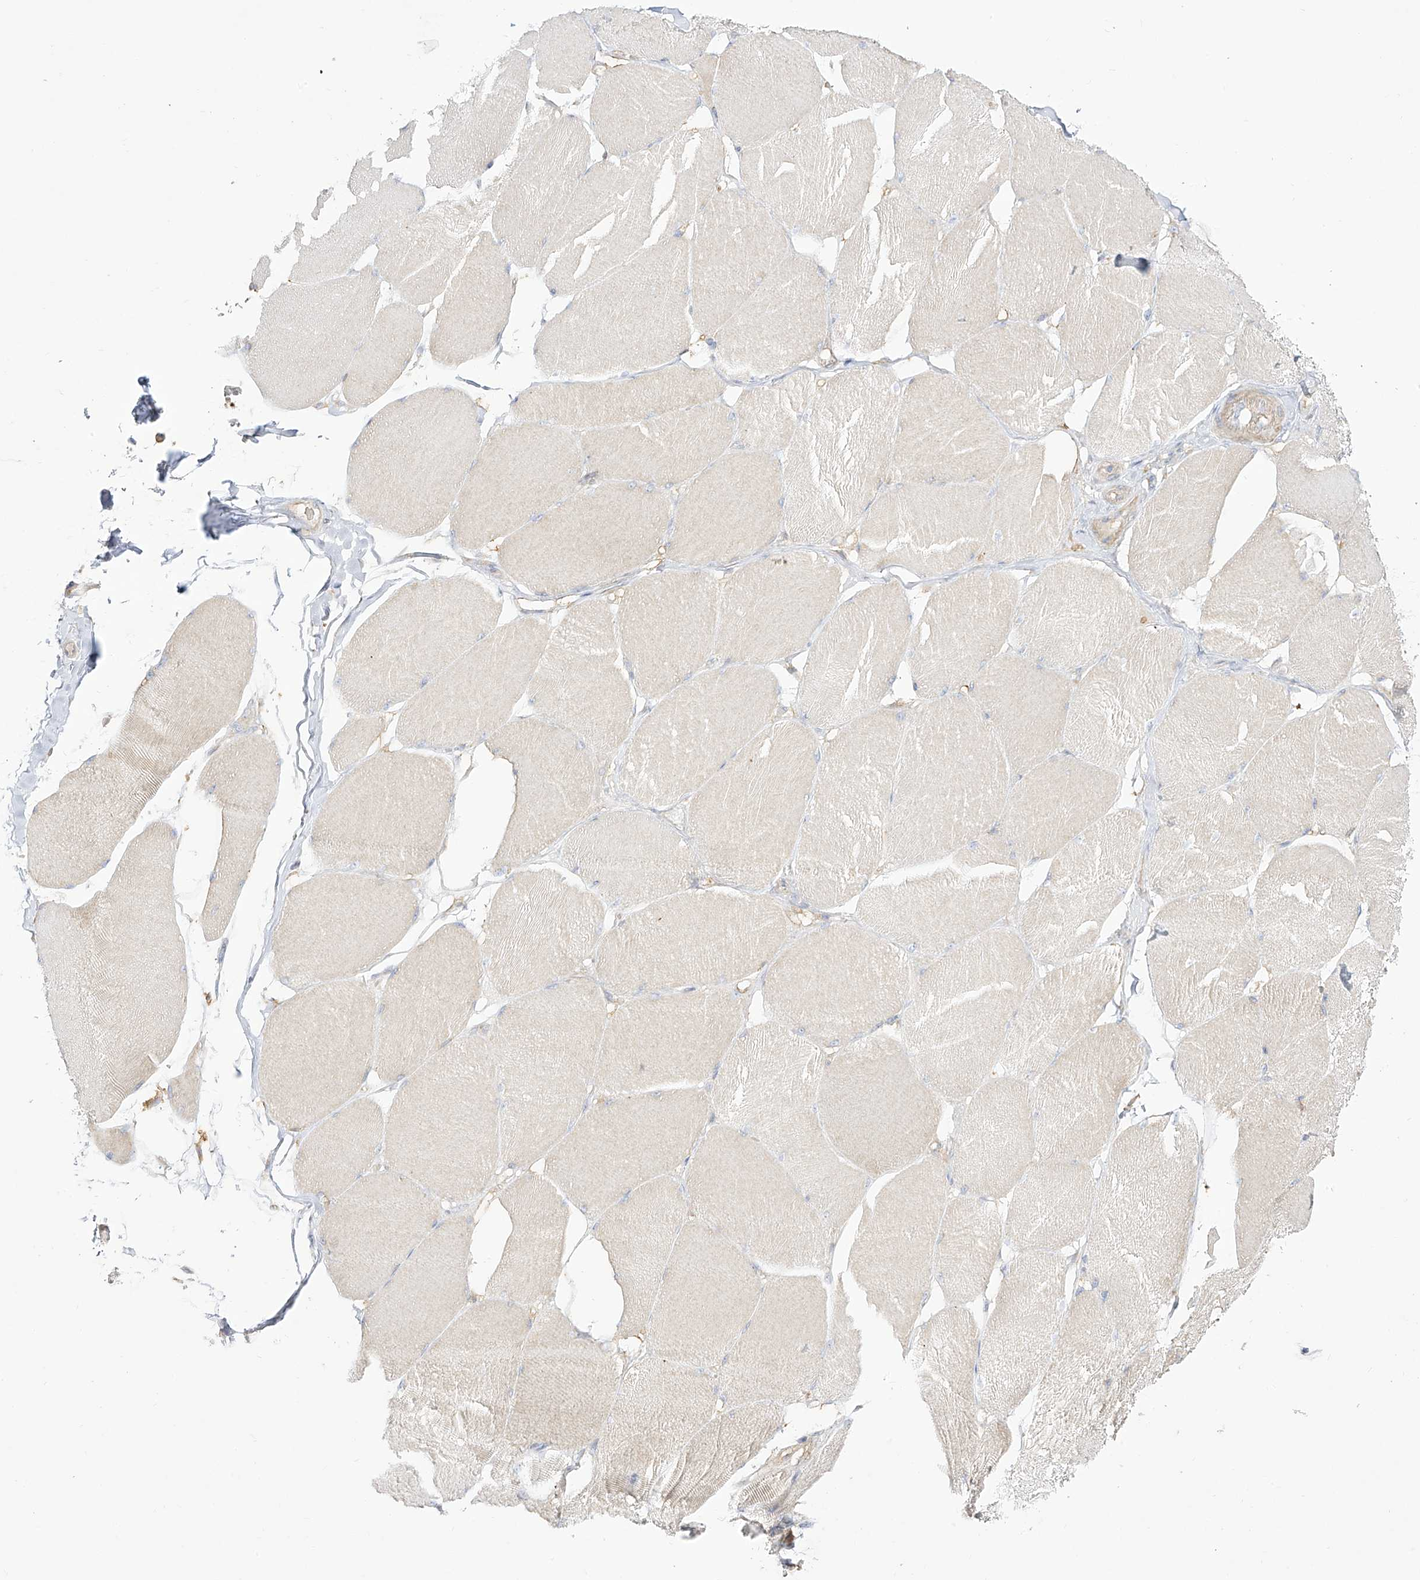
{"staining": {"intensity": "negative", "quantity": "none", "location": "none"}, "tissue": "skeletal muscle", "cell_type": "Myocytes", "image_type": "normal", "snomed": [{"axis": "morphology", "description": "Normal tissue, NOS"}, {"axis": "topography", "description": "Skin"}, {"axis": "topography", "description": "Skeletal muscle"}], "caption": "DAB (3,3'-diaminobenzidine) immunohistochemical staining of normal human skeletal muscle displays no significant staining in myocytes.", "gene": "ZGRF1", "patient": {"sex": "male", "age": 83}}